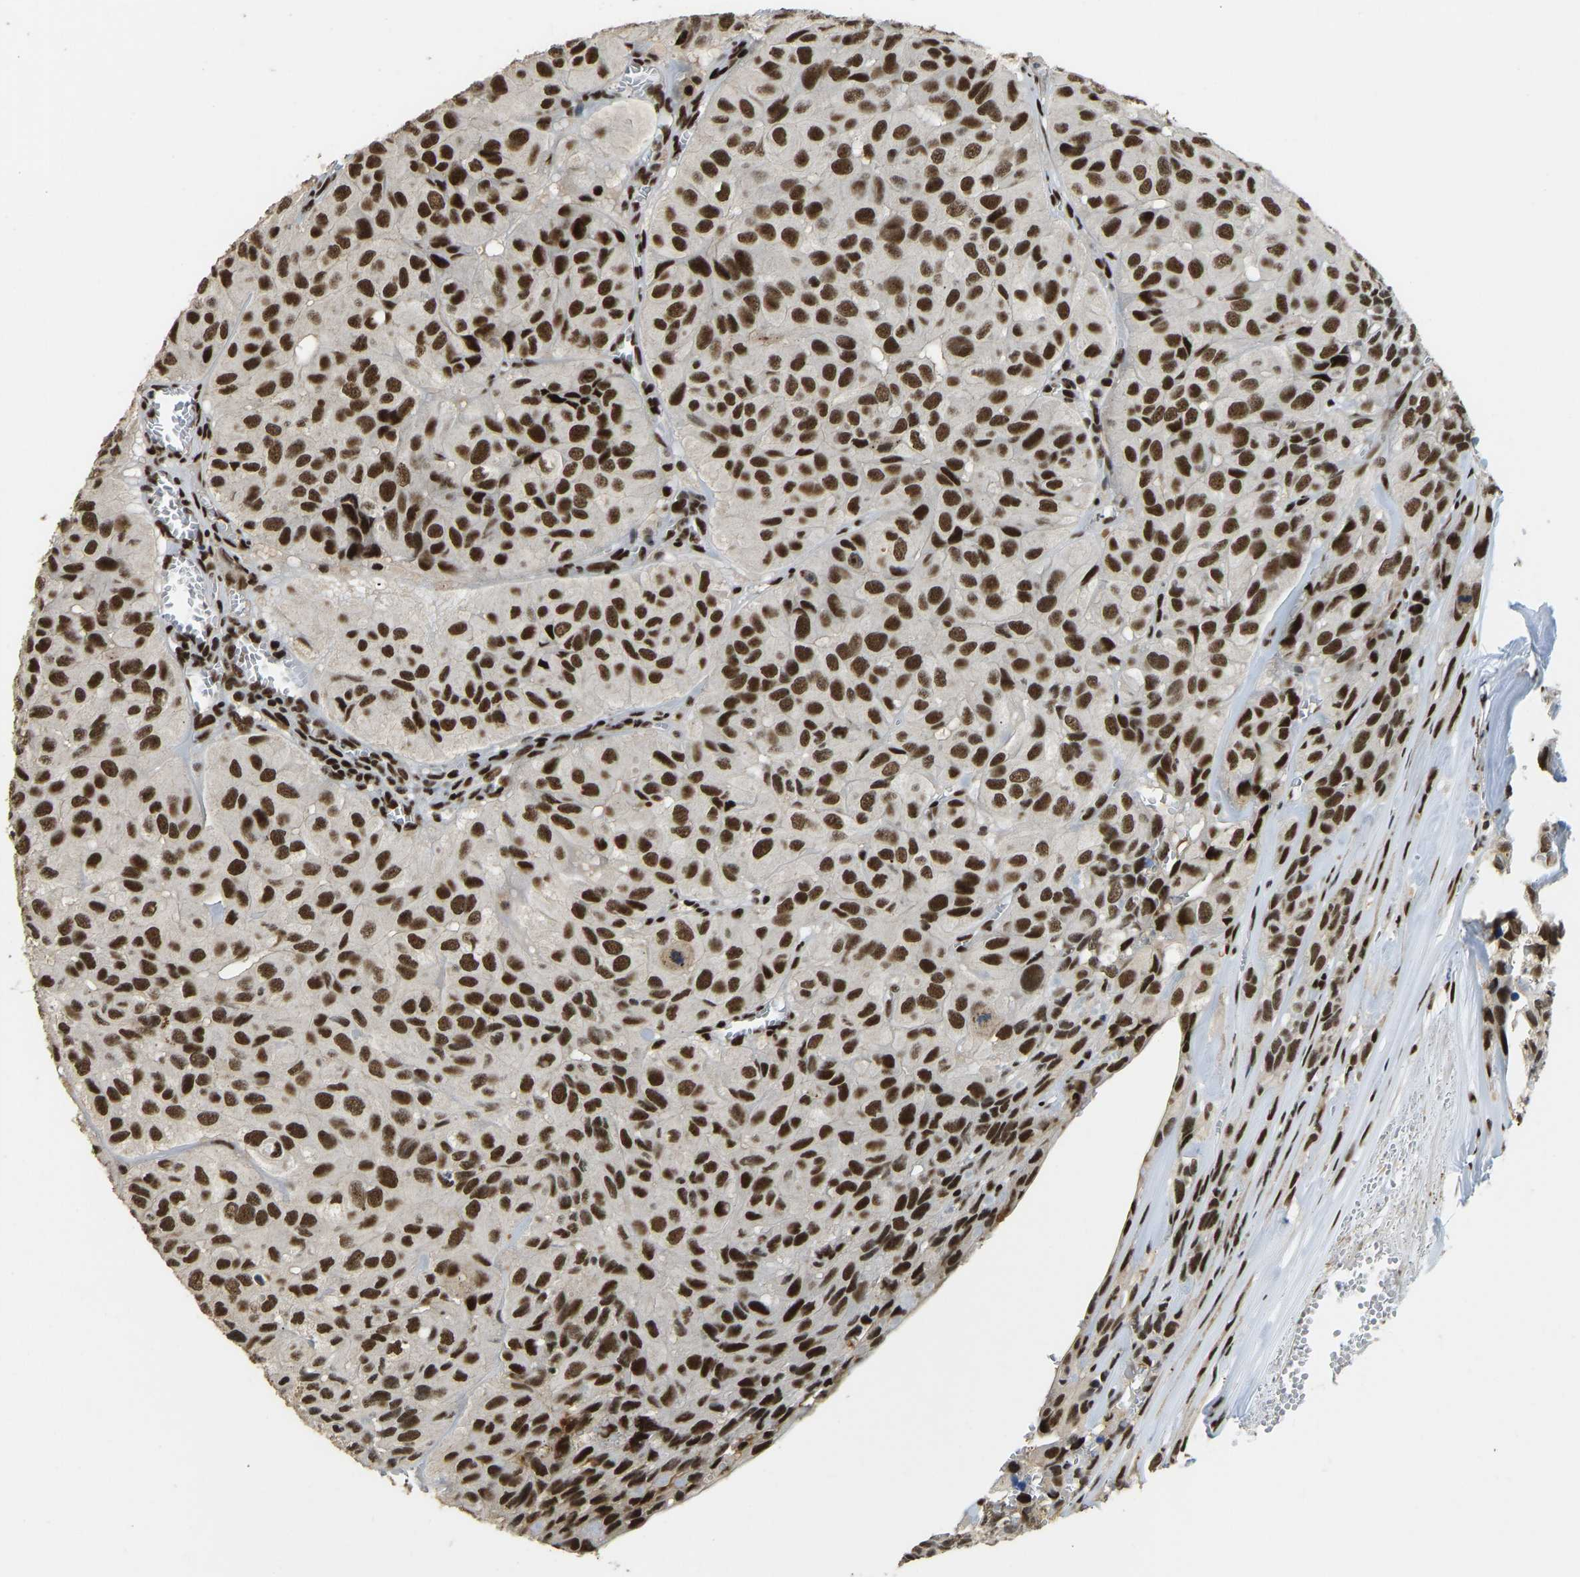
{"staining": {"intensity": "strong", "quantity": ">75%", "location": "nuclear"}, "tissue": "head and neck cancer", "cell_type": "Tumor cells", "image_type": "cancer", "snomed": [{"axis": "morphology", "description": "Adenocarcinoma, NOS"}, {"axis": "topography", "description": "Salivary gland, NOS"}, {"axis": "topography", "description": "Head-Neck"}], "caption": "IHC histopathology image of neoplastic tissue: human adenocarcinoma (head and neck) stained using IHC reveals high levels of strong protein expression localized specifically in the nuclear of tumor cells, appearing as a nuclear brown color.", "gene": "FOXK1", "patient": {"sex": "female", "age": 76}}